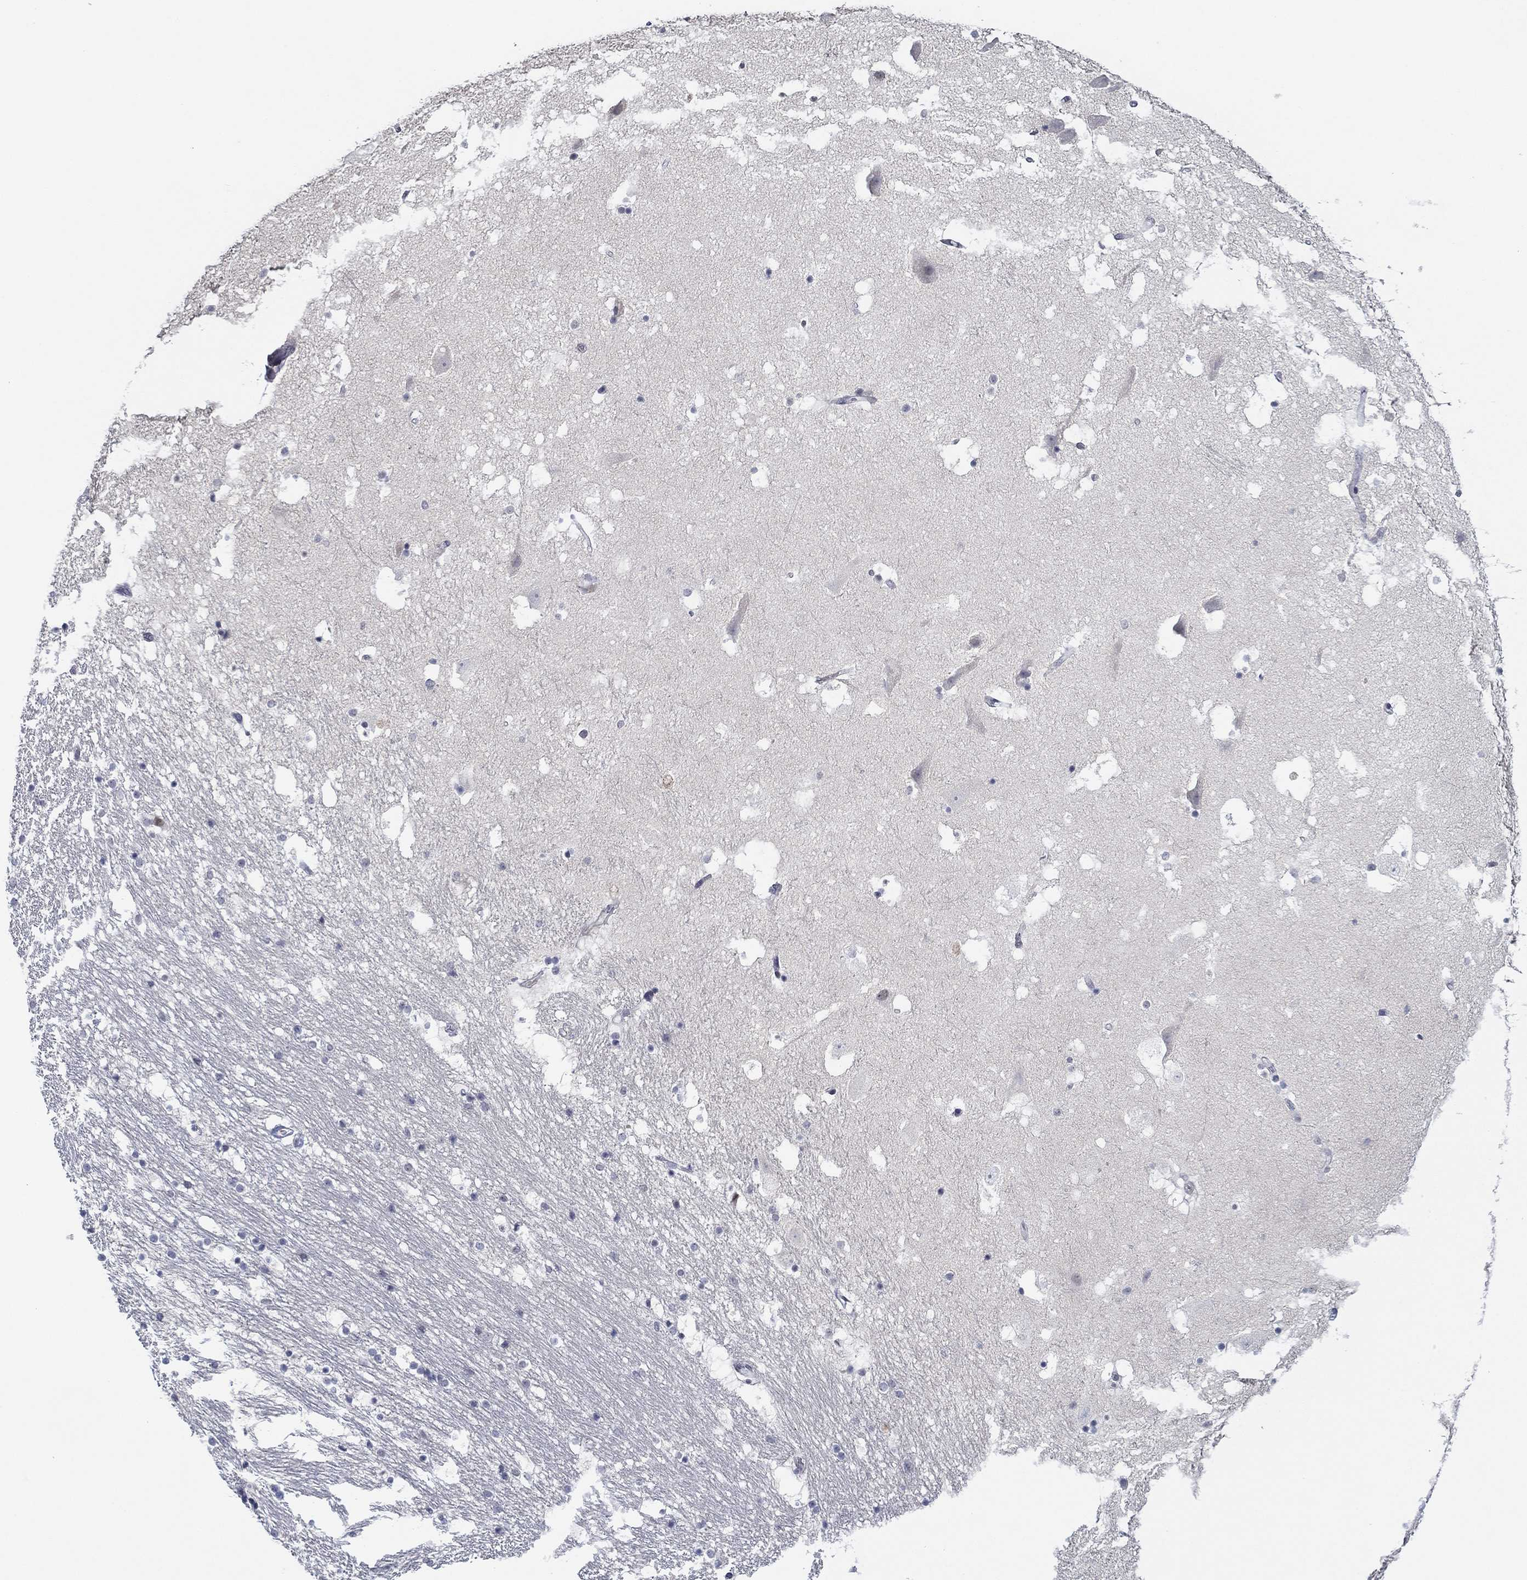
{"staining": {"intensity": "negative", "quantity": "none", "location": "none"}, "tissue": "hippocampus", "cell_type": "Glial cells", "image_type": "normal", "snomed": [{"axis": "morphology", "description": "Normal tissue, NOS"}, {"axis": "topography", "description": "Hippocampus"}], "caption": "The photomicrograph reveals no significant staining in glial cells of hippocampus.", "gene": "SLC34A1", "patient": {"sex": "male", "age": 51}}